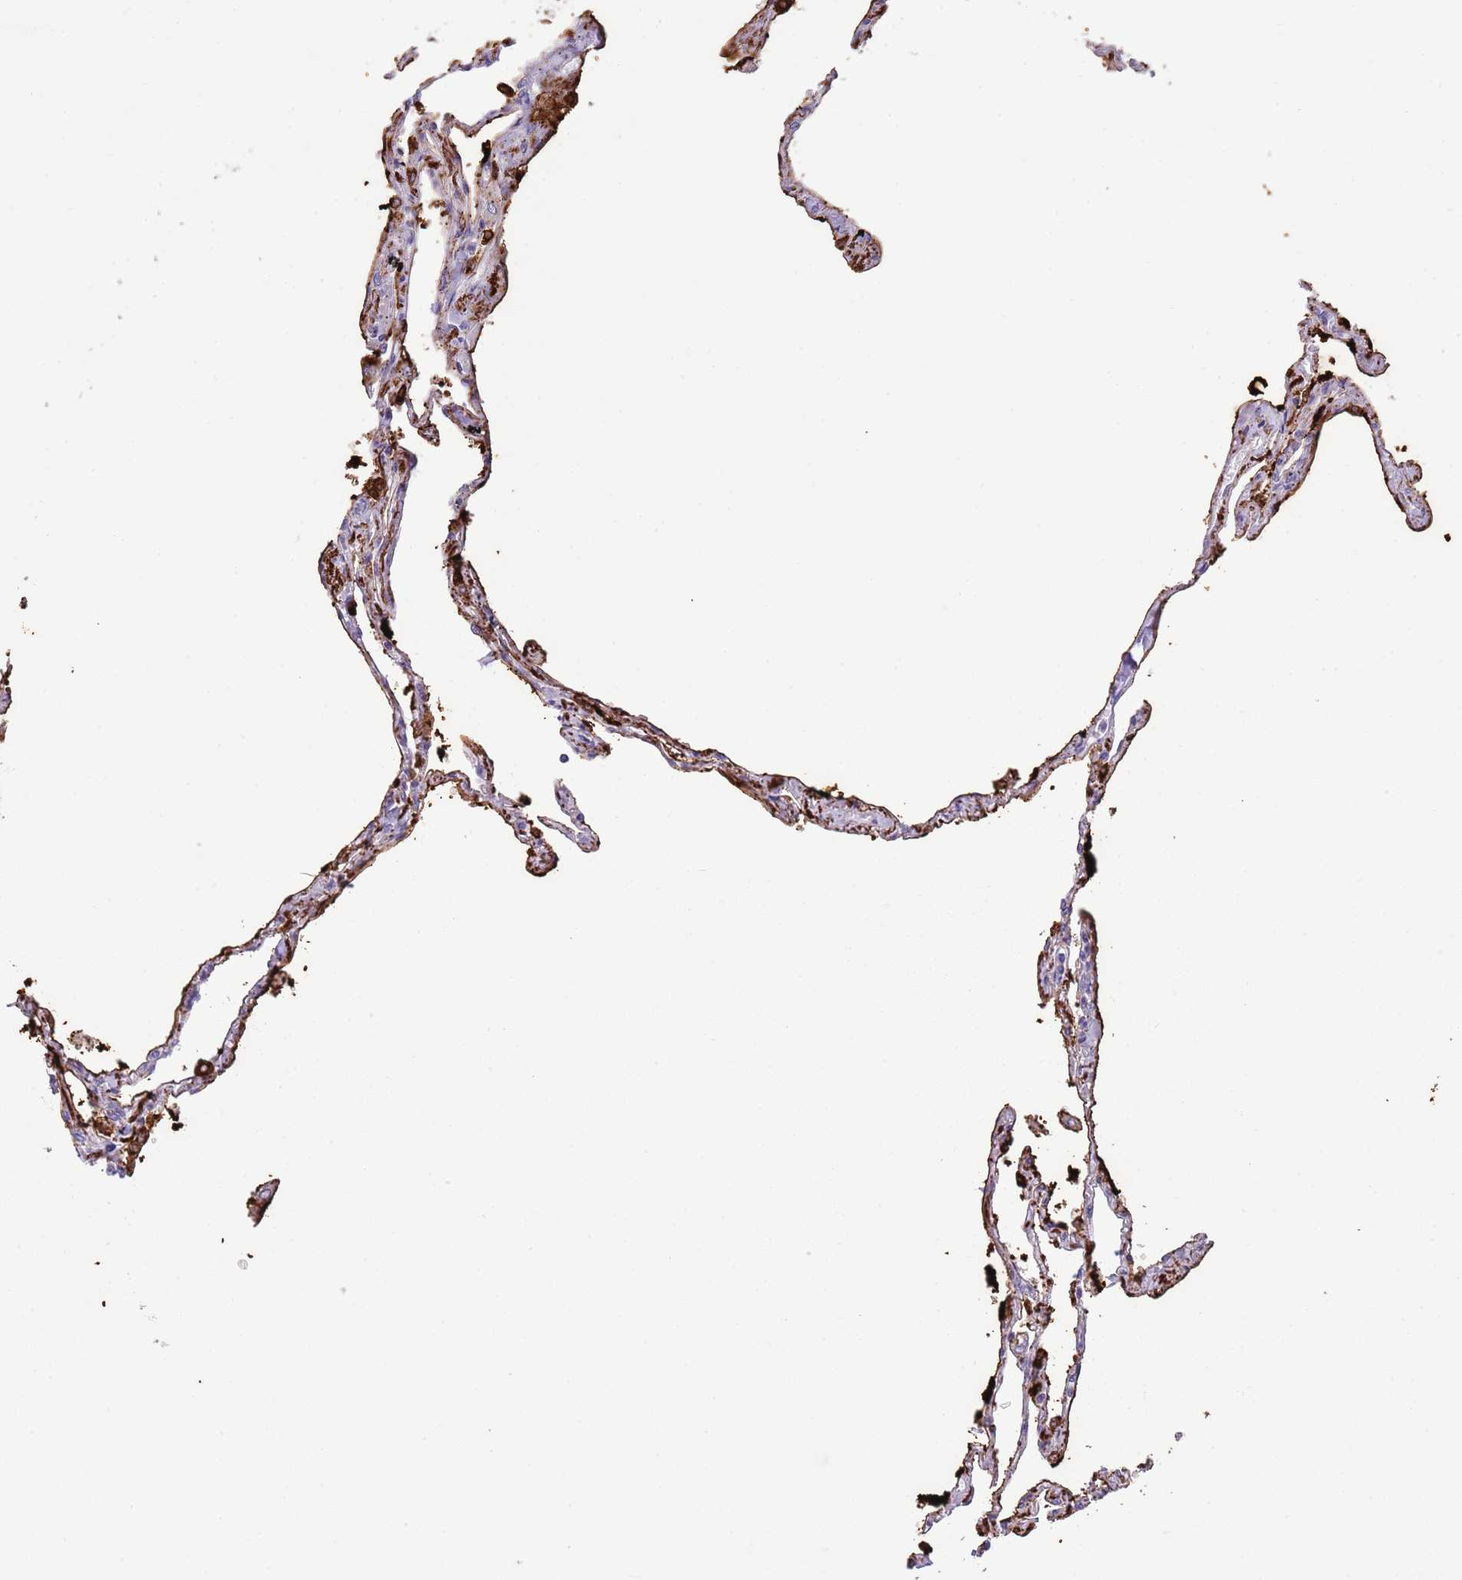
{"staining": {"intensity": "strong", "quantity": "<25%", "location": "cytoplasmic/membranous"}, "tissue": "lung", "cell_type": "Alveolar cells", "image_type": "normal", "snomed": [{"axis": "morphology", "description": "Normal tissue, NOS"}, {"axis": "topography", "description": "Lung"}], "caption": "Immunohistochemical staining of unremarkable lung shows strong cytoplasmic/membranous protein expression in approximately <25% of alveolar cells.", "gene": "SFTPA1", "patient": {"sex": "female", "age": 67}}